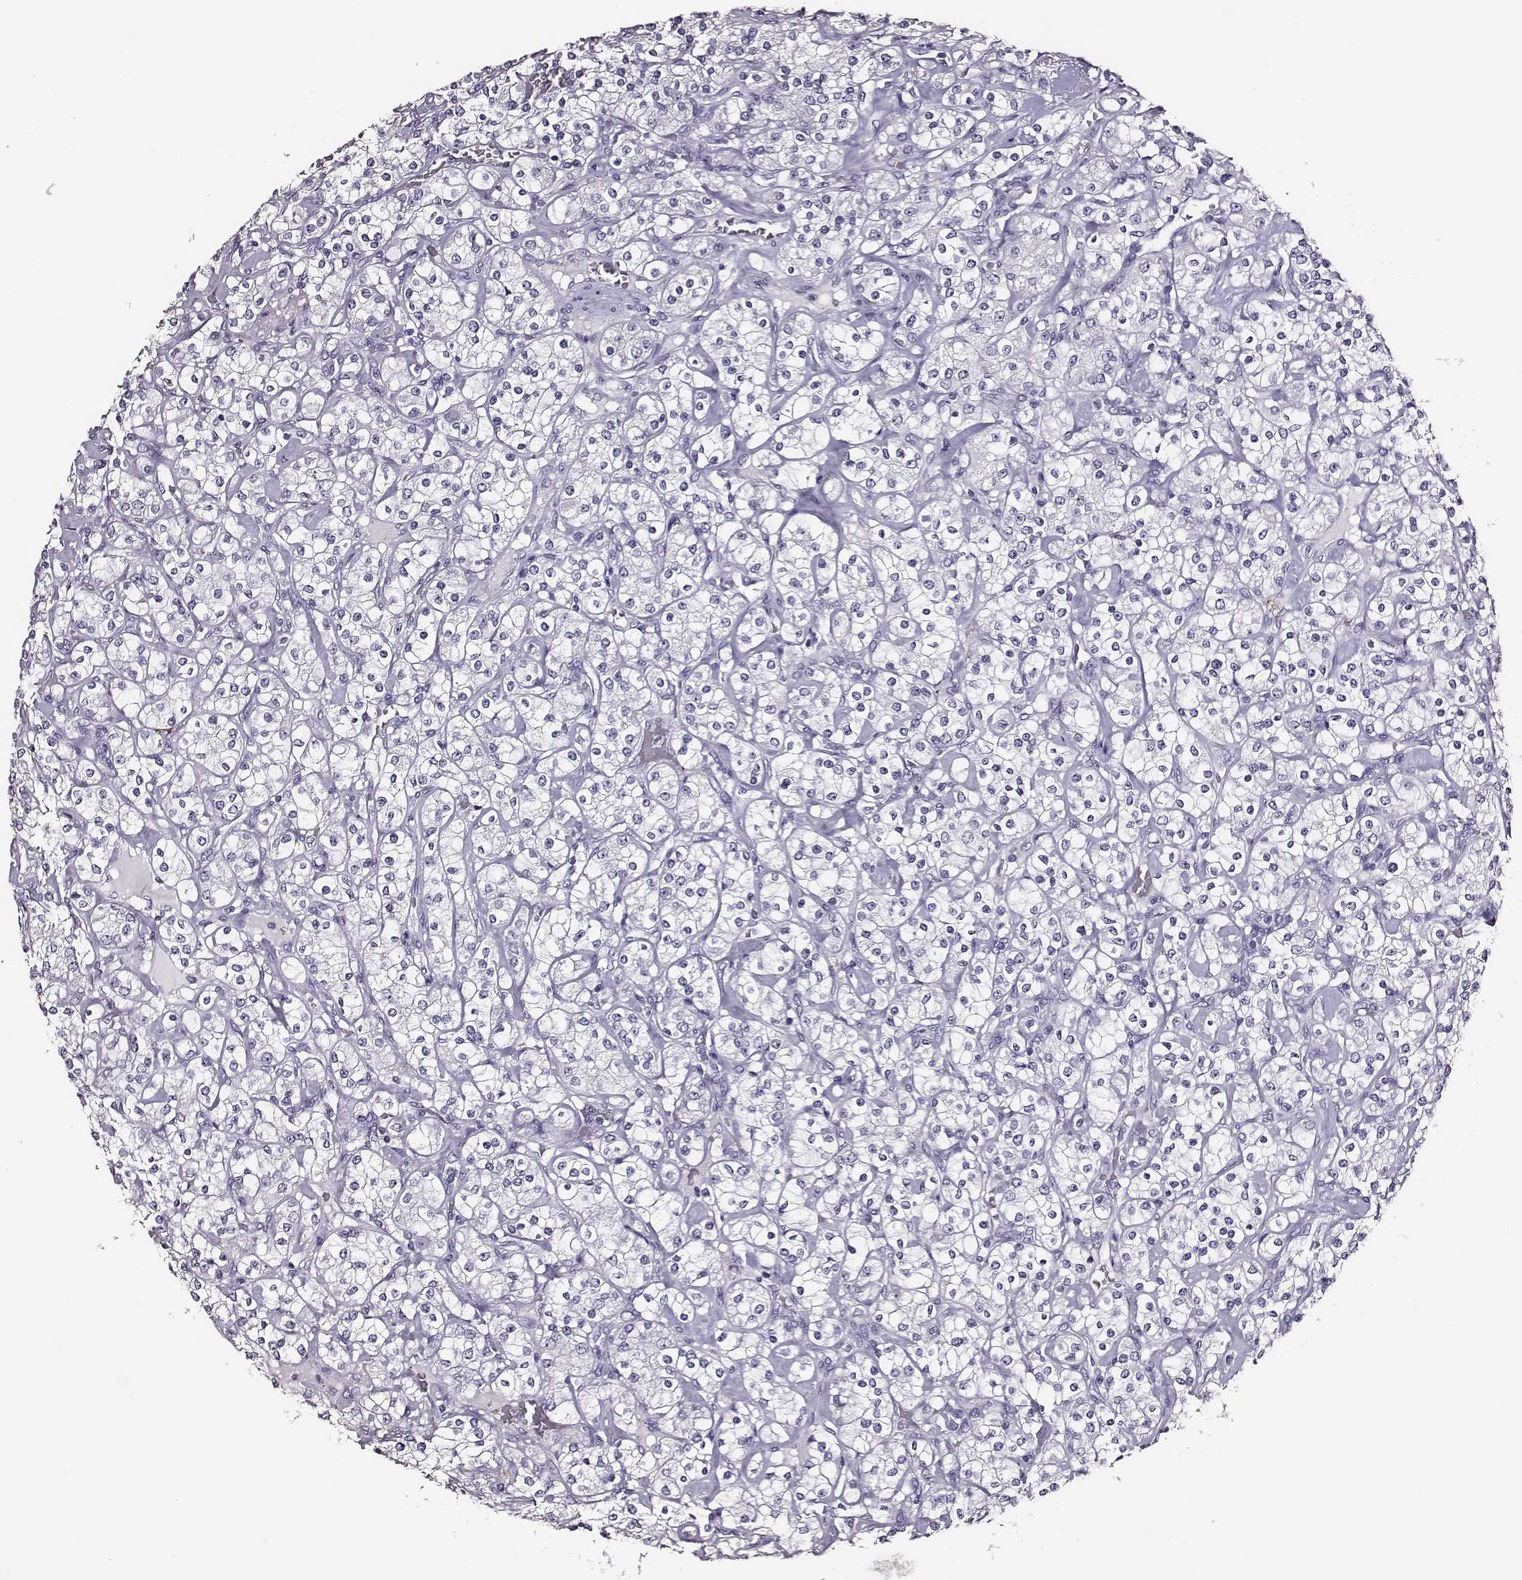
{"staining": {"intensity": "negative", "quantity": "none", "location": "none"}, "tissue": "renal cancer", "cell_type": "Tumor cells", "image_type": "cancer", "snomed": [{"axis": "morphology", "description": "Adenocarcinoma, NOS"}, {"axis": "topography", "description": "Kidney"}], "caption": "Tumor cells are negative for protein expression in human renal cancer (adenocarcinoma).", "gene": "DPEP1", "patient": {"sex": "male", "age": 77}}